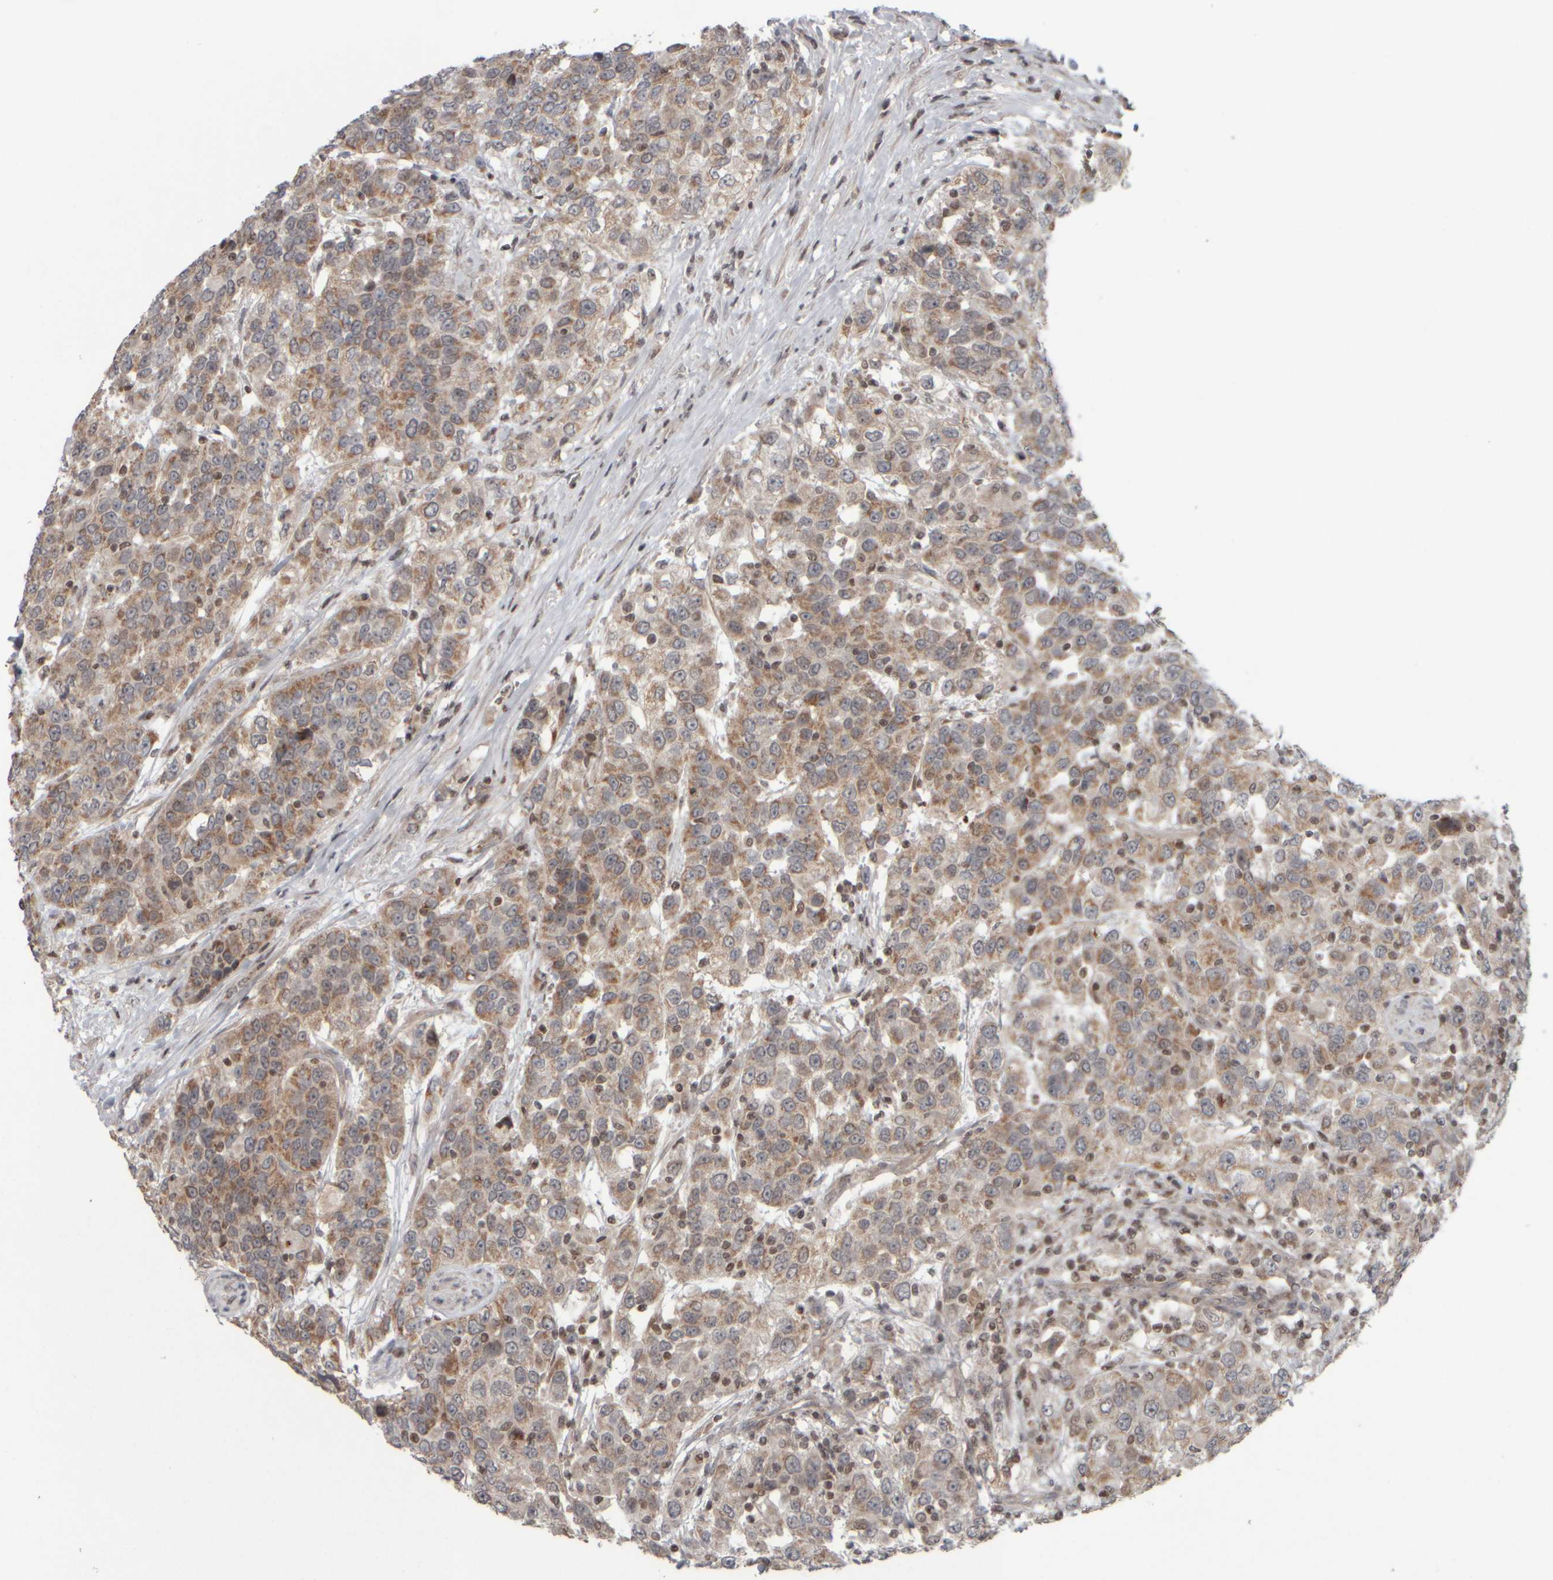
{"staining": {"intensity": "weak", "quantity": ">75%", "location": "cytoplasmic/membranous"}, "tissue": "urothelial cancer", "cell_type": "Tumor cells", "image_type": "cancer", "snomed": [{"axis": "morphology", "description": "Urothelial carcinoma, High grade"}, {"axis": "topography", "description": "Urinary bladder"}], "caption": "Urothelial carcinoma (high-grade) stained for a protein (brown) reveals weak cytoplasmic/membranous positive expression in approximately >75% of tumor cells.", "gene": "CWC27", "patient": {"sex": "female", "age": 80}}